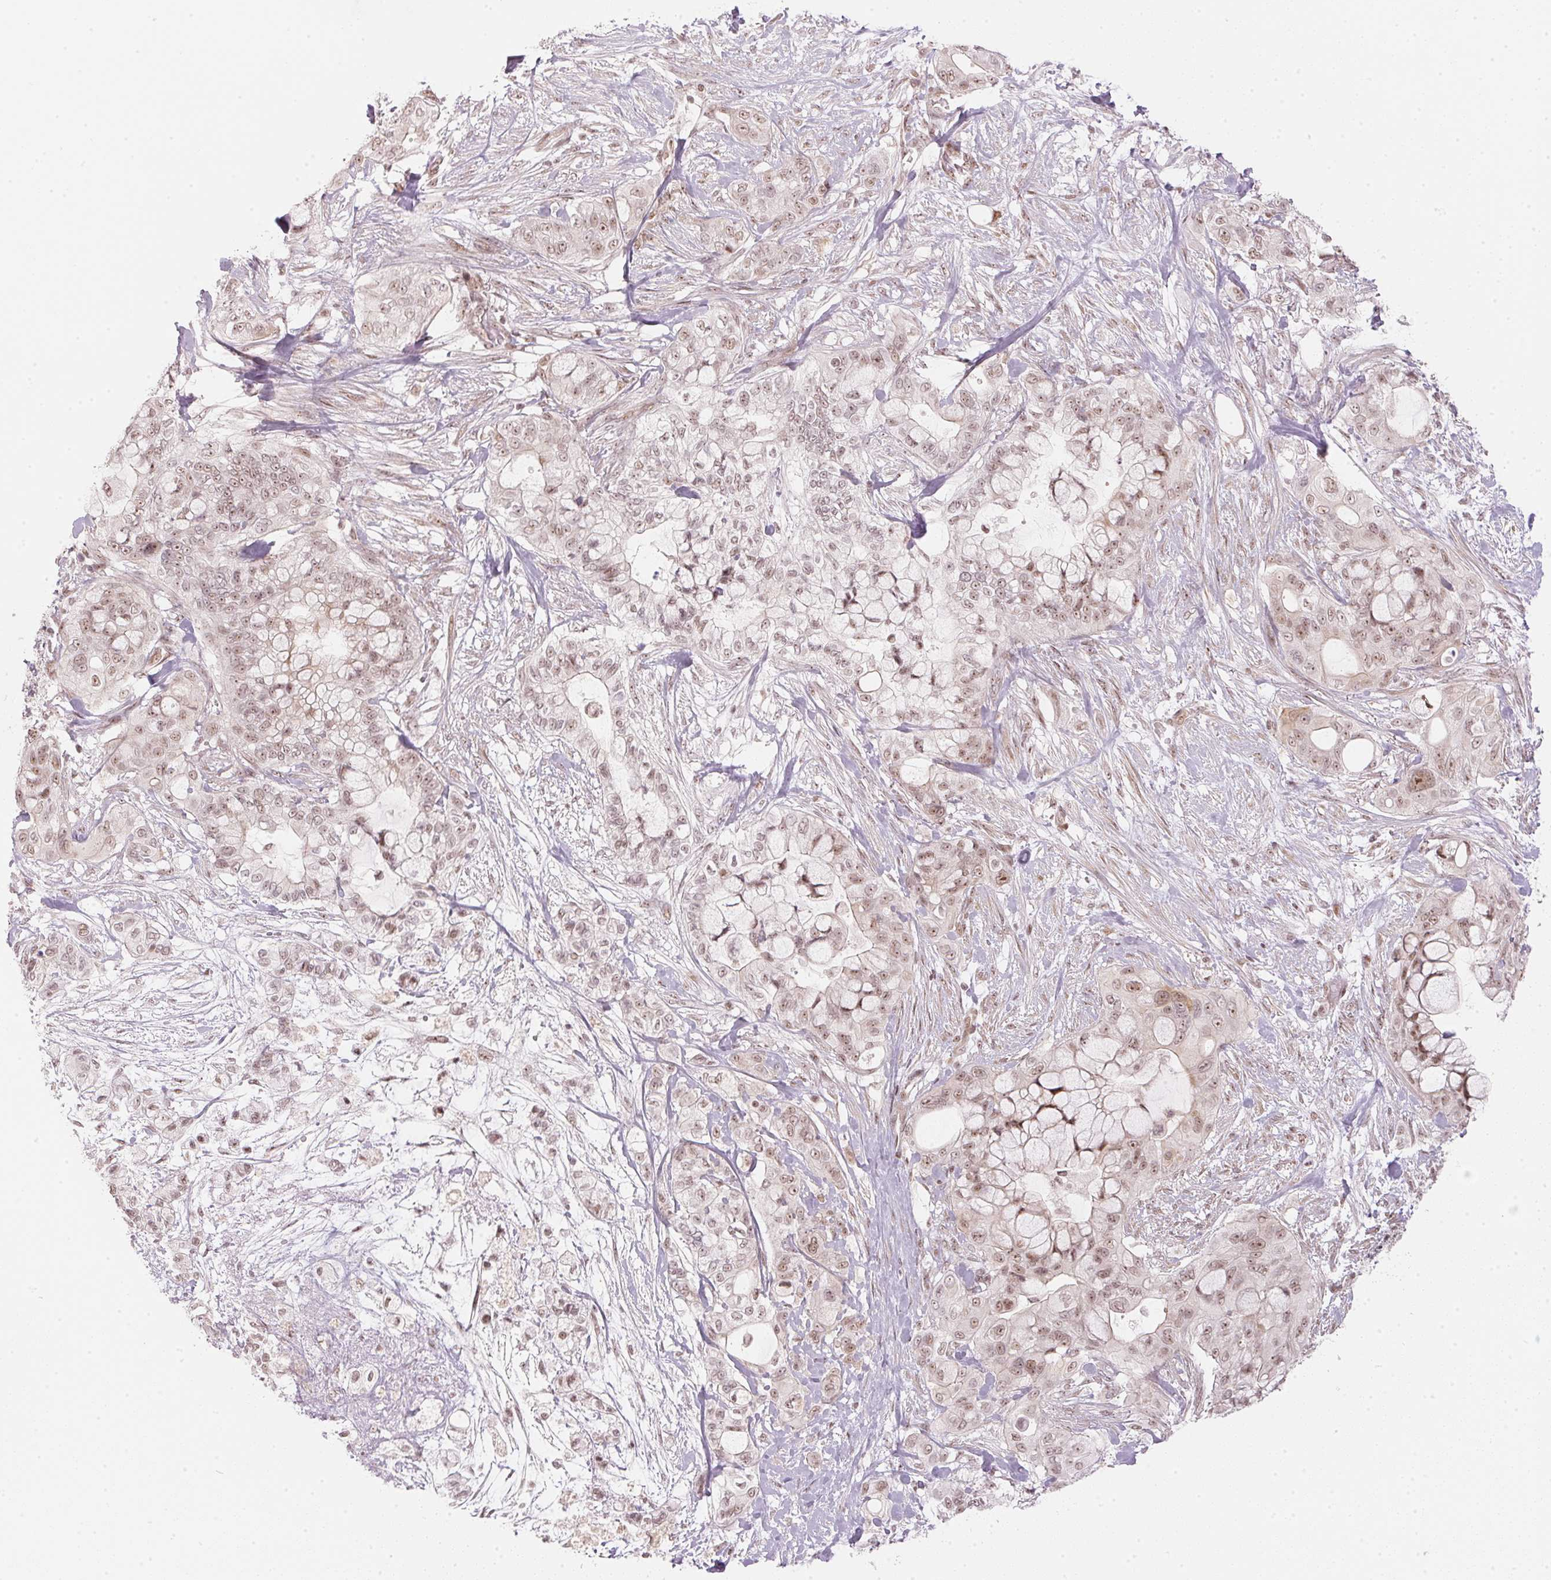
{"staining": {"intensity": "weak", "quantity": ">75%", "location": "nuclear"}, "tissue": "pancreatic cancer", "cell_type": "Tumor cells", "image_type": "cancer", "snomed": [{"axis": "morphology", "description": "Adenocarcinoma, NOS"}, {"axis": "topography", "description": "Pancreas"}], "caption": "Brown immunohistochemical staining in human pancreatic adenocarcinoma shows weak nuclear staining in approximately >75% of tumor cells.", "gene": "KAT6A", "patient": {"sex": "male", "age": 71}}